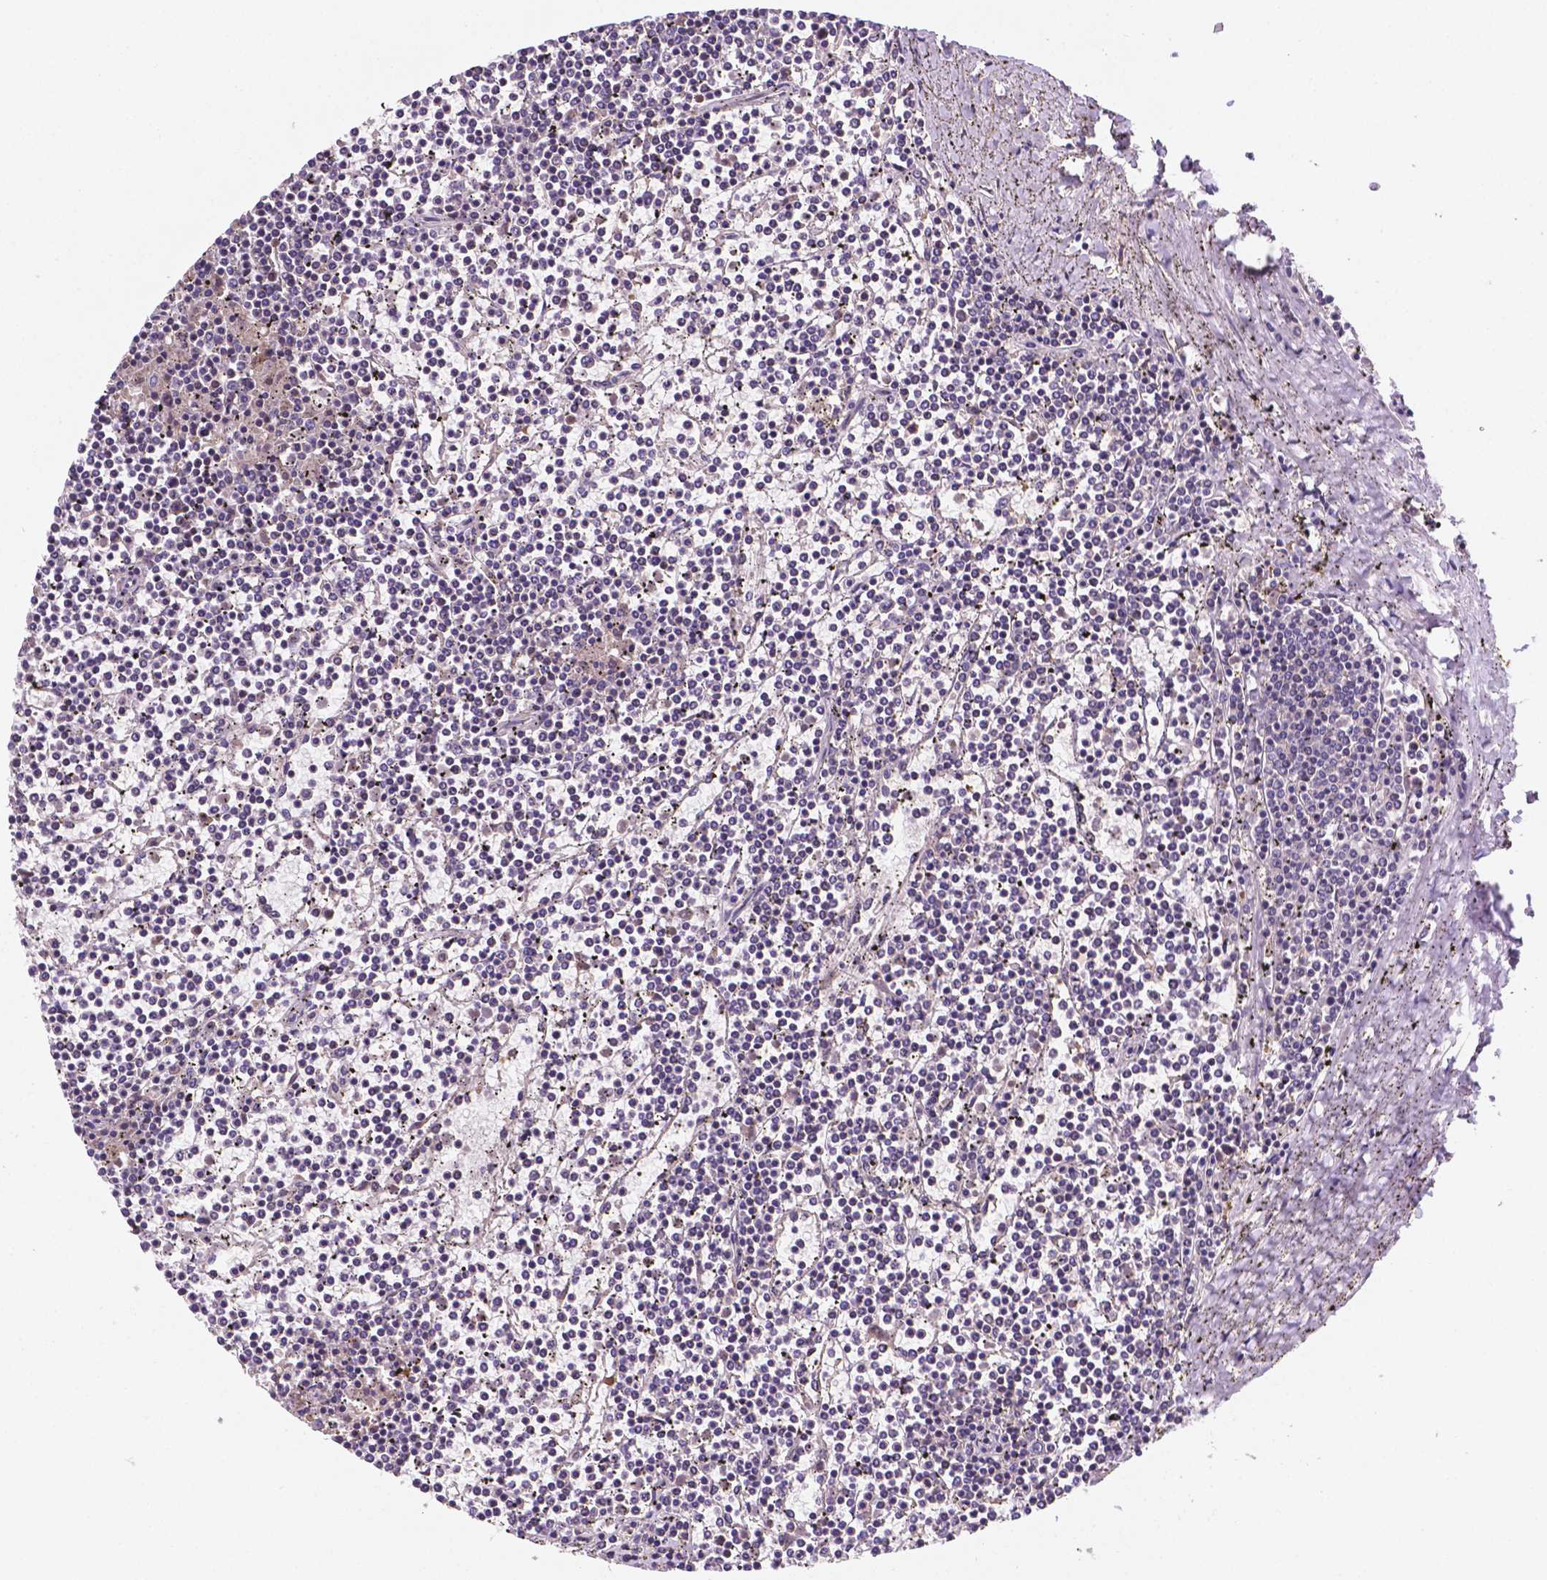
{"staining": {"intensity": "negative", "quantity": "none", "location": "none"}, "tissue": "lymphoma", "cell_type": "Tumor cells", "image_type": "cancer", "snomed": [{"axis": "morphology", "description": "Malignant lymphoma, non-Hodgkin's type, Low grade"}, {"axis": "topography", "description": "Spleen"}], "caption": "IHC histopathology image of lymphoma stained for a protein (brown), which exhibits no staining in tumor cells.", "gene": "TM4SF20", "patient": {"sex": "female", "age": 19}}